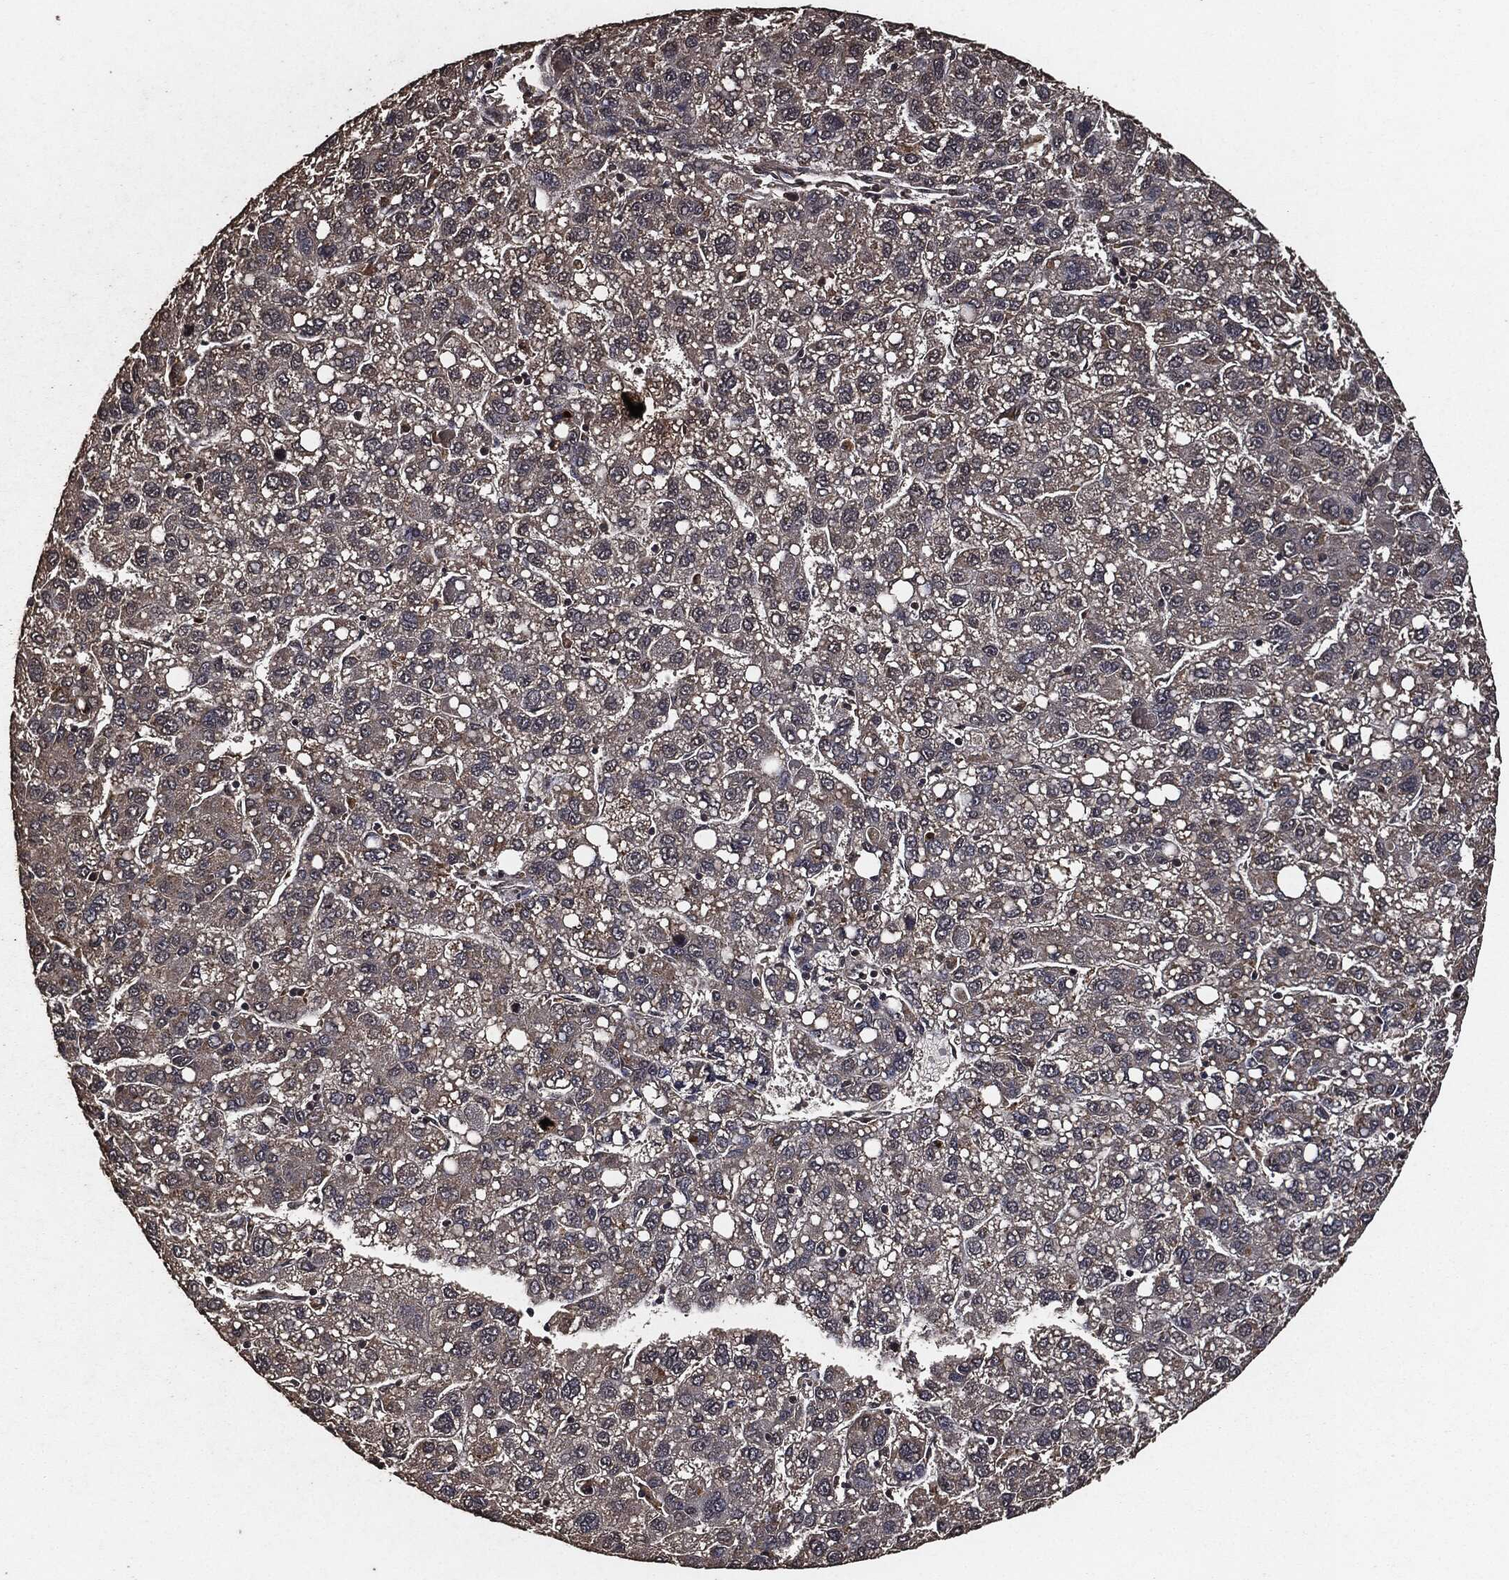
{"staining": {"intensity": "negative", "quantity": "none", "location": "none"}, "tissue": "liver cancer", "cell_type": "Tumor cells", "image_type": "cancer", "snomed": [{"axis": "morphology", "description": "Carcinoma, Hepatocellular, NOS"}, {"axis": "topography", "description": "Liver"}], "caption": "Protein analysis of hepatocellular carcinoma (liver) displays no significant expression in tumor cells.", "gene": "AKT1S1", "patient": {"sex": "female", "age": 82}}